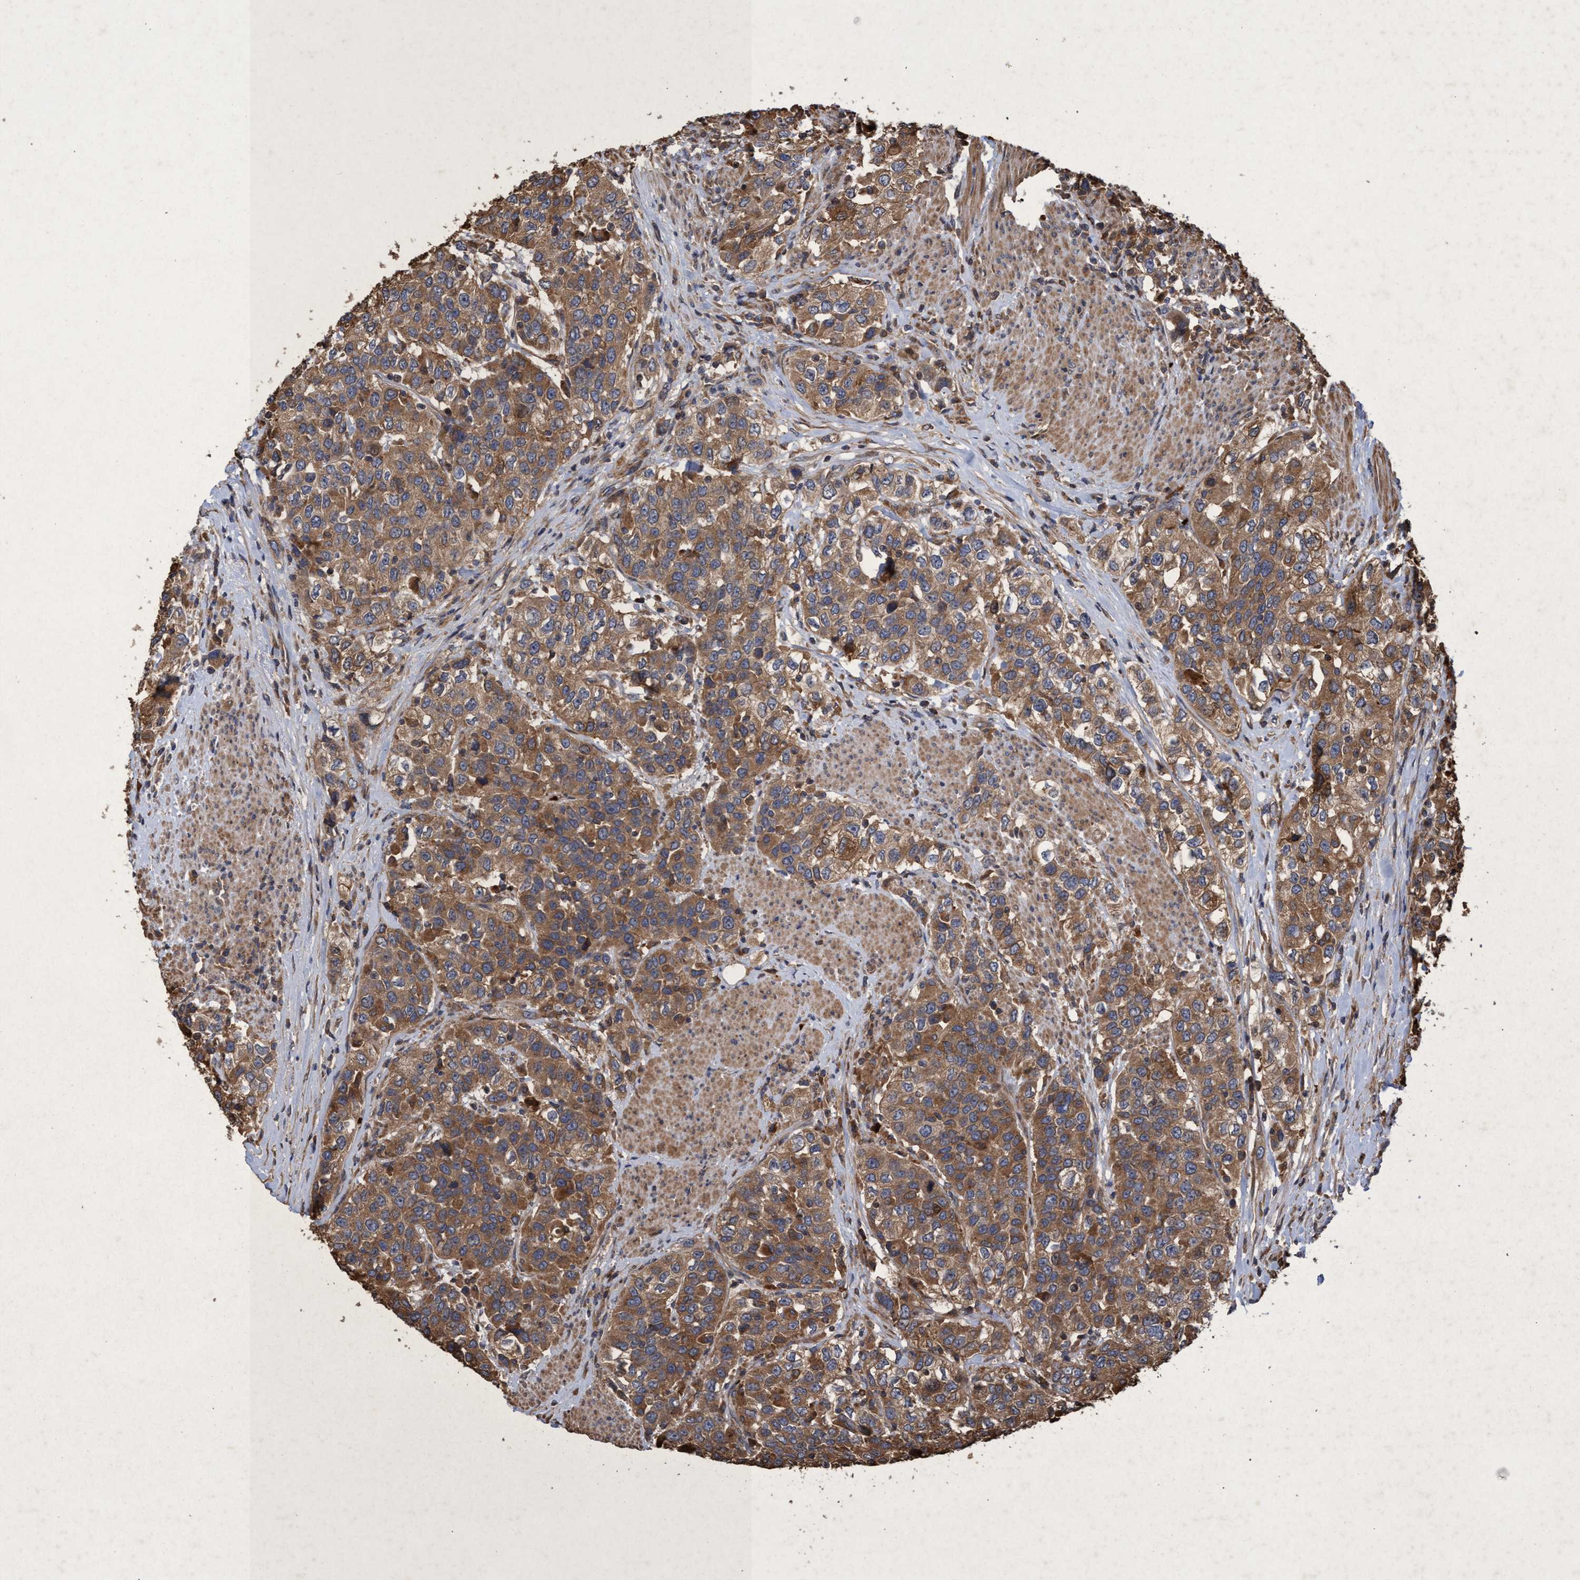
{"staining": {"intensity": "moderate", "quantity": ">75%", "location": "cytoplasmic/membranous"}, "tissue": "urothelial cancer", "cell_type": "Tumor cells", "image_type": "cancer", "snomed": [{"axis": "morphology", "description": "Urothelial carcinoma, High grade"}, {"axis": "topography", "description": "Urinary bladder"}], "caption": "A brown stain labels moderate cytoplasmic/membranous positivity of a protein in human urothelial cancer tumor cells.", "gene": "CHMP6", "patient": {"sex": "female", "age": 80}}